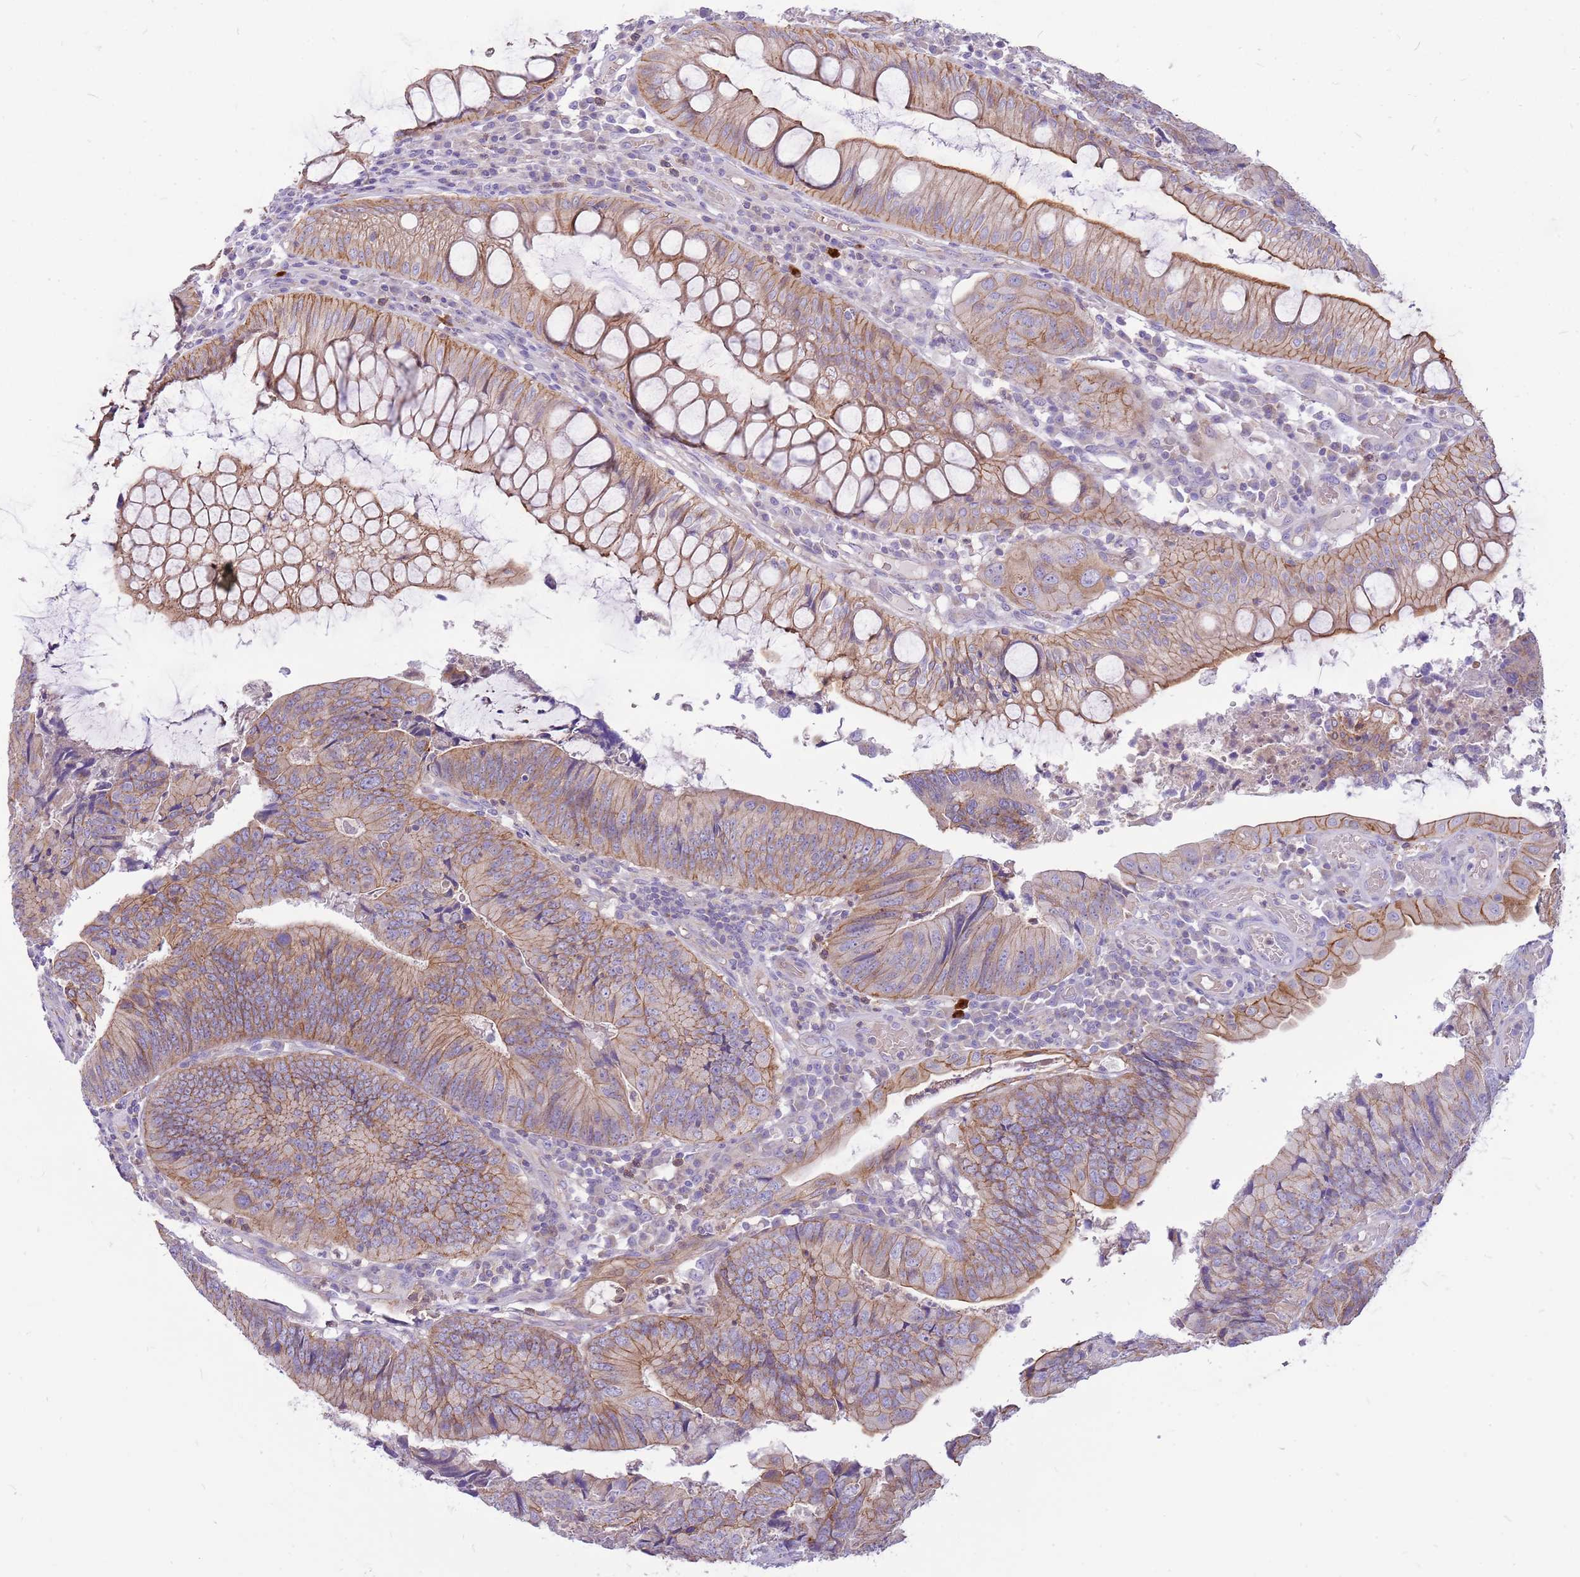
{"staining": {"intensity": "moderate", "quantity": ">75%", "location": "cytoplasmic/membranous"}, "tissue": "colorectal cancer", "cell_type": "Tumor cells", "image_type": "cancer", "snomed": [{"axis": "morphology", "description": "Adenocarcinoma, NOS"}, {"axis": "topography", "description": "Colon"}], "caption": "IHC photomicrograph of human colorectal adenocarcinoma stained for a protein (brown), which displays medium levels of moderate cytoplasmic/membranous expression in about >75% of tumor cells.", "gene": "WDR90", "patient": {"sex": "female", "age": 67}}